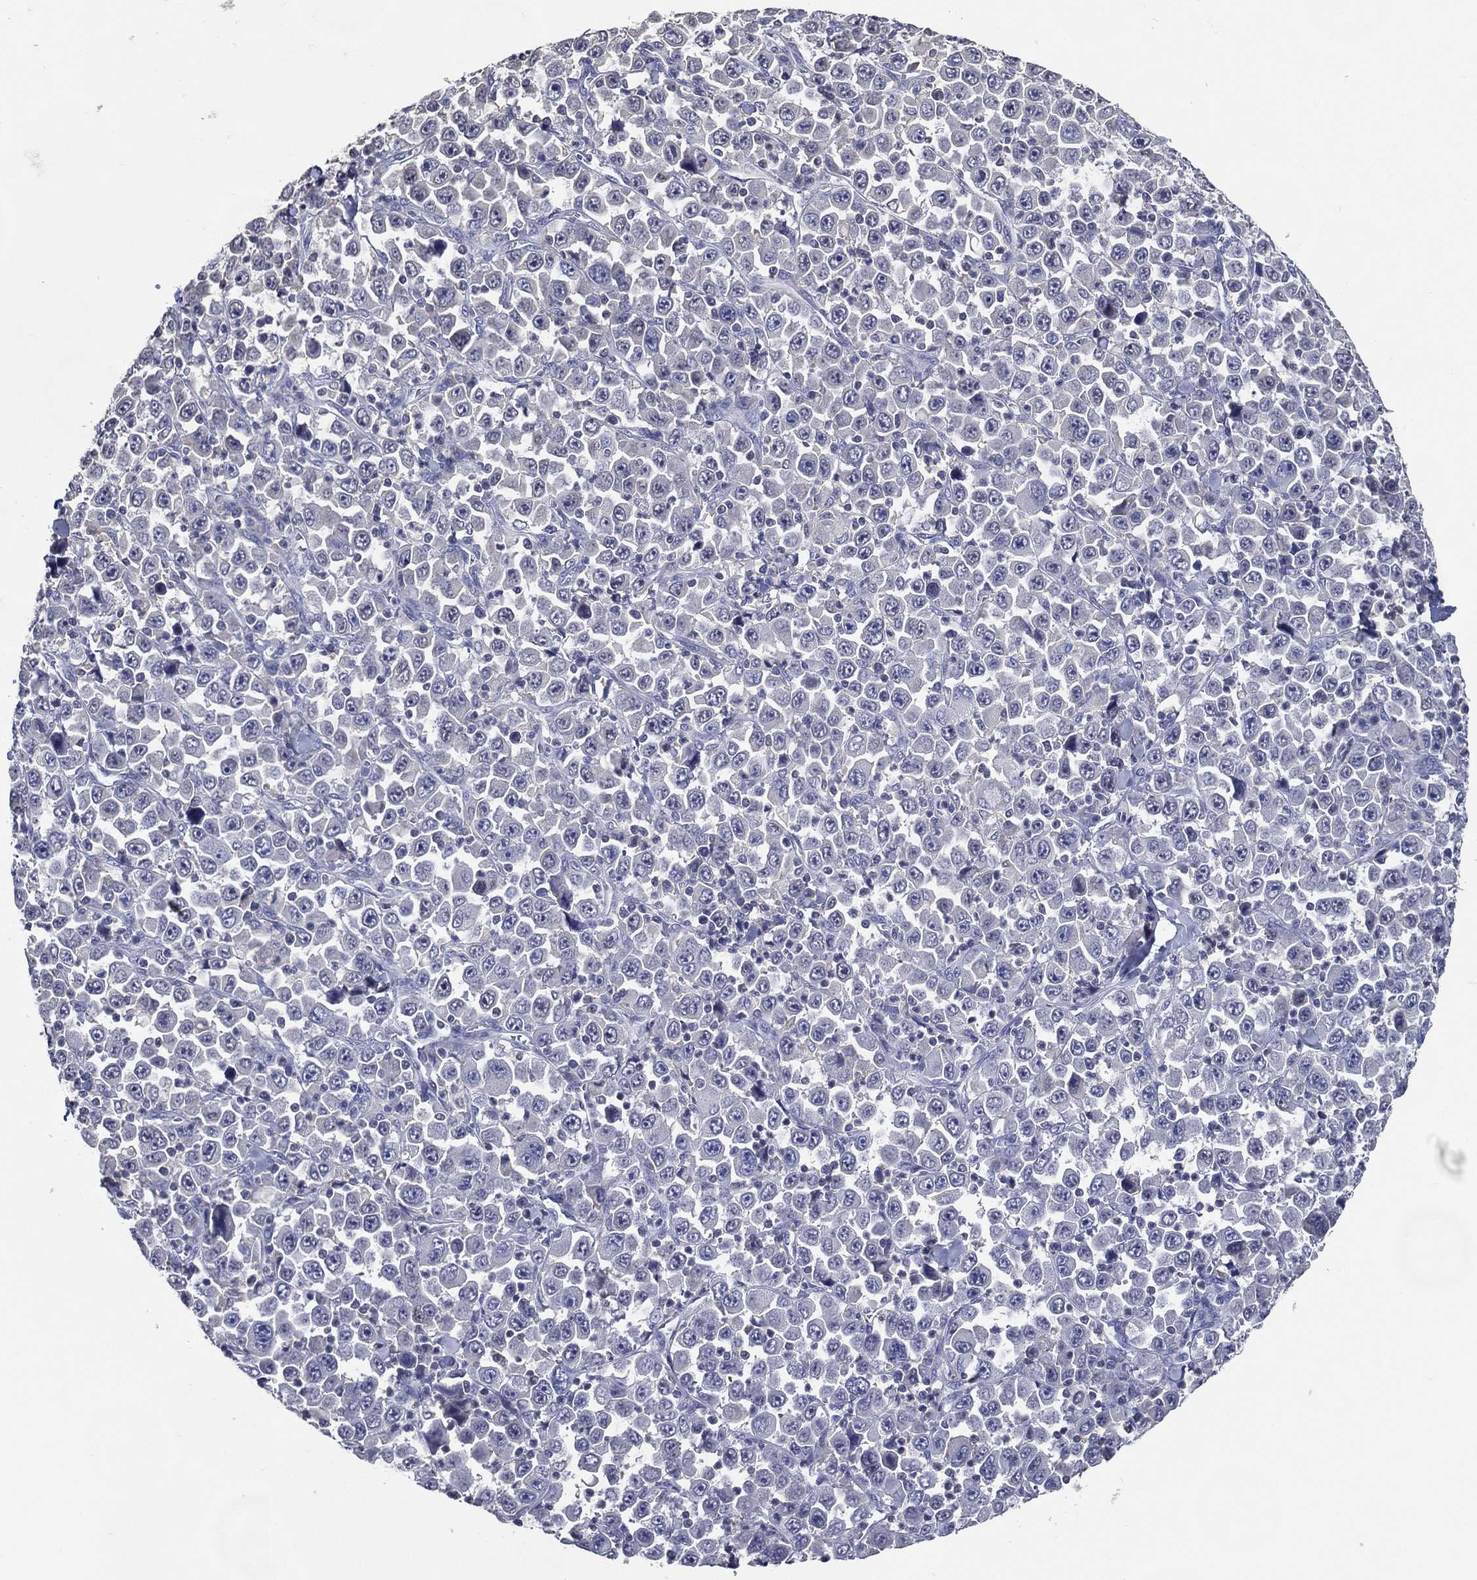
{"staining": {"intensity": "negative", "quantity": "none", "location": "none"}, "tissue": "stomach cancer", "cell_type": "Tumor cells", "image_type": "cancer", "snomed": [{"axis": "morphology", "description": "Normal tissue, NOS"}, {"axis": "morphology", "description": "Adenocarcinoma, NOS"}, {"axis": "topography", "description": "Stomach, upper"}, {"axis": "topography", "description": "Stomach"}], "caption": "Tumor cells are negative for protein expression in human stomach cancer.", "gene": "TFAP2A", "patient": {"sex": "male", "age": 59}}